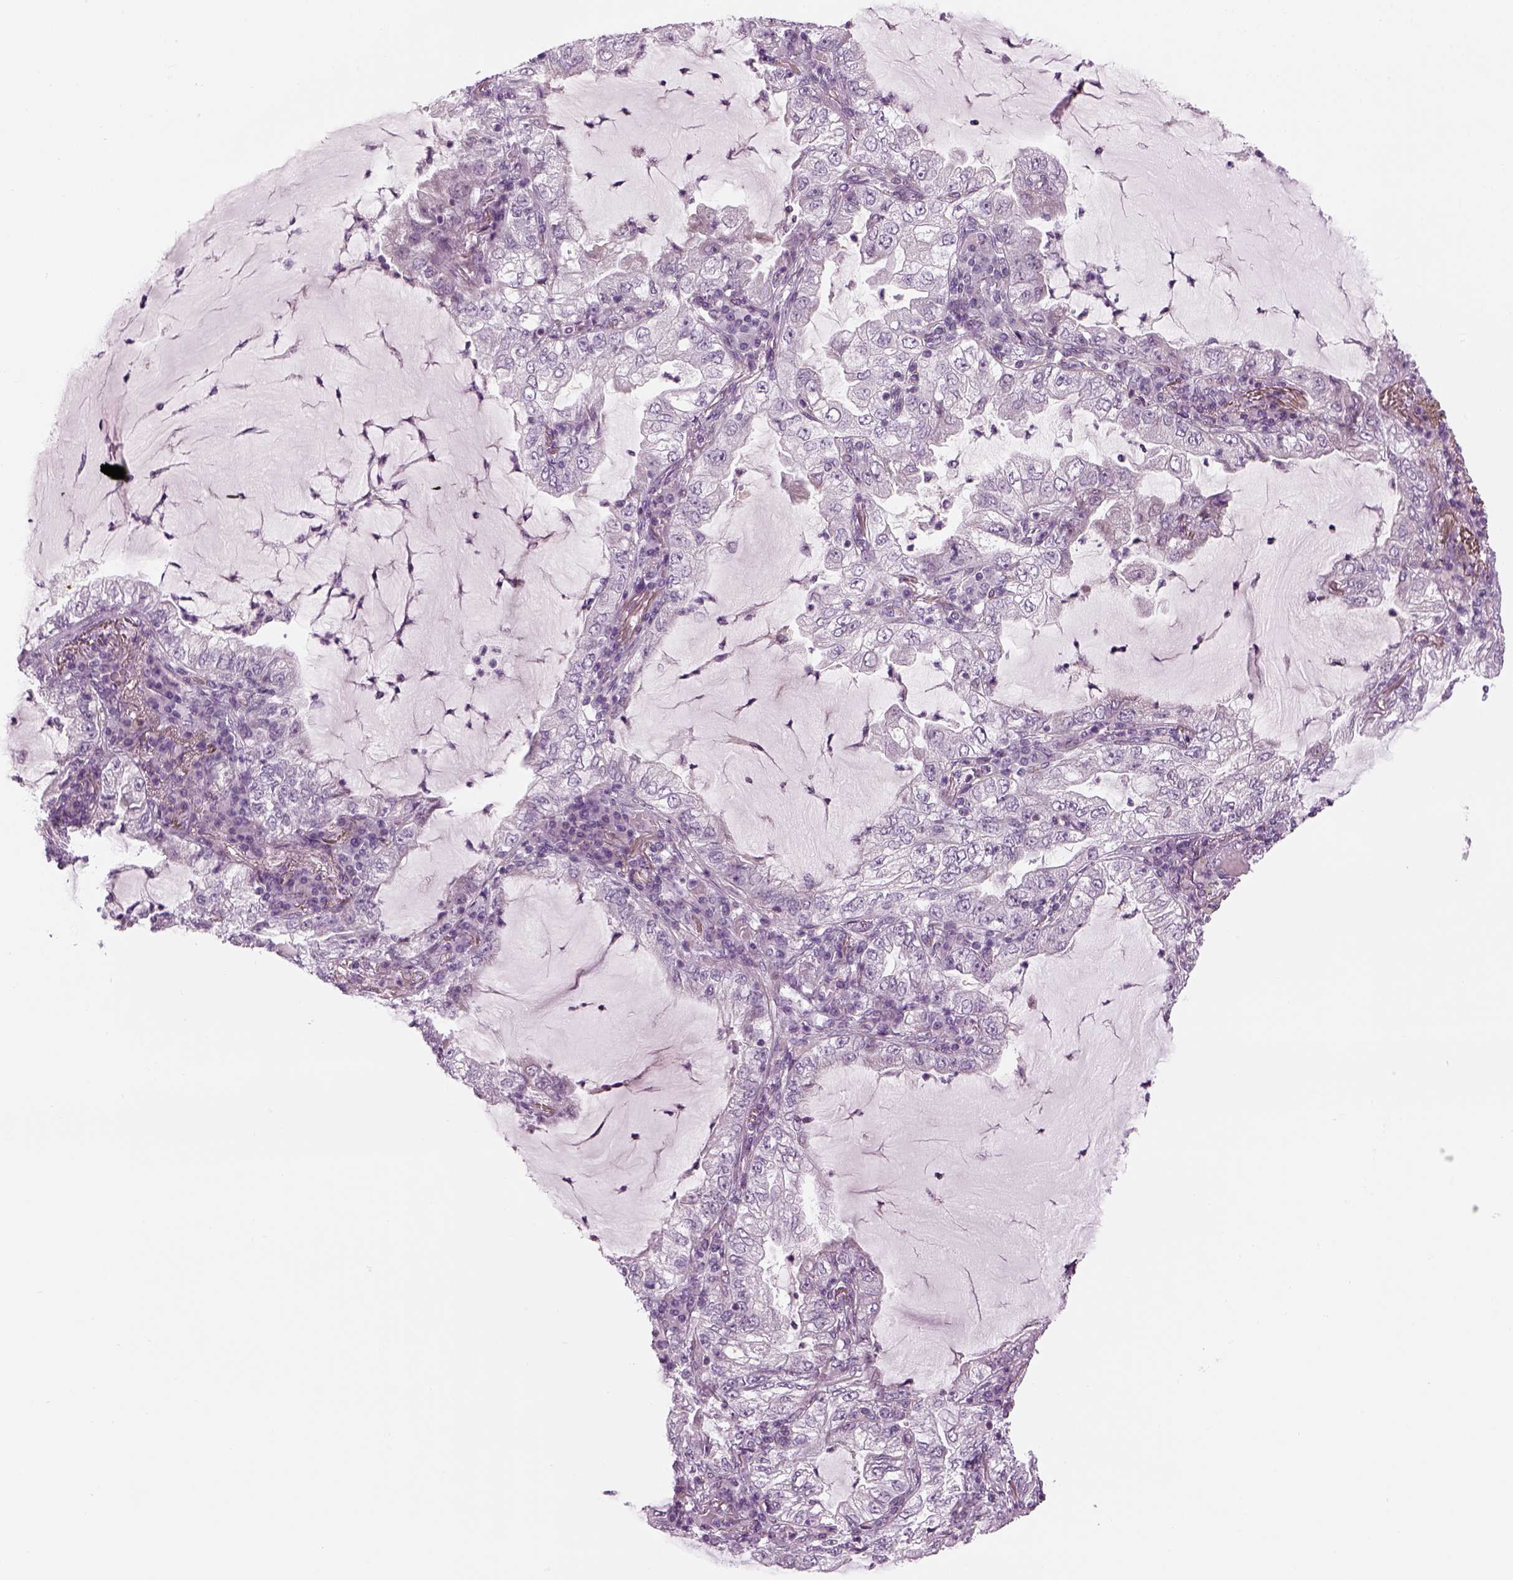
{"staining": {"intensity": "negative", "quantity": "none", "location": "none"}, "tissue": "lung cancer", "cell_type": "Tumor cells", "image_type": "cancer", "snomed": [{"axis": "morphology", "description": "Adenocarcinoma, NOS"}, {"axis": "topography", "description": "Lung"}], "caption": "DAB immunohistochemical staining of lung cancer (adenocarcinoma) reveals no significant expression in tumor cells.", "gene": "LRRIQ3", "patient": {"sex": "female", "age": 73}}